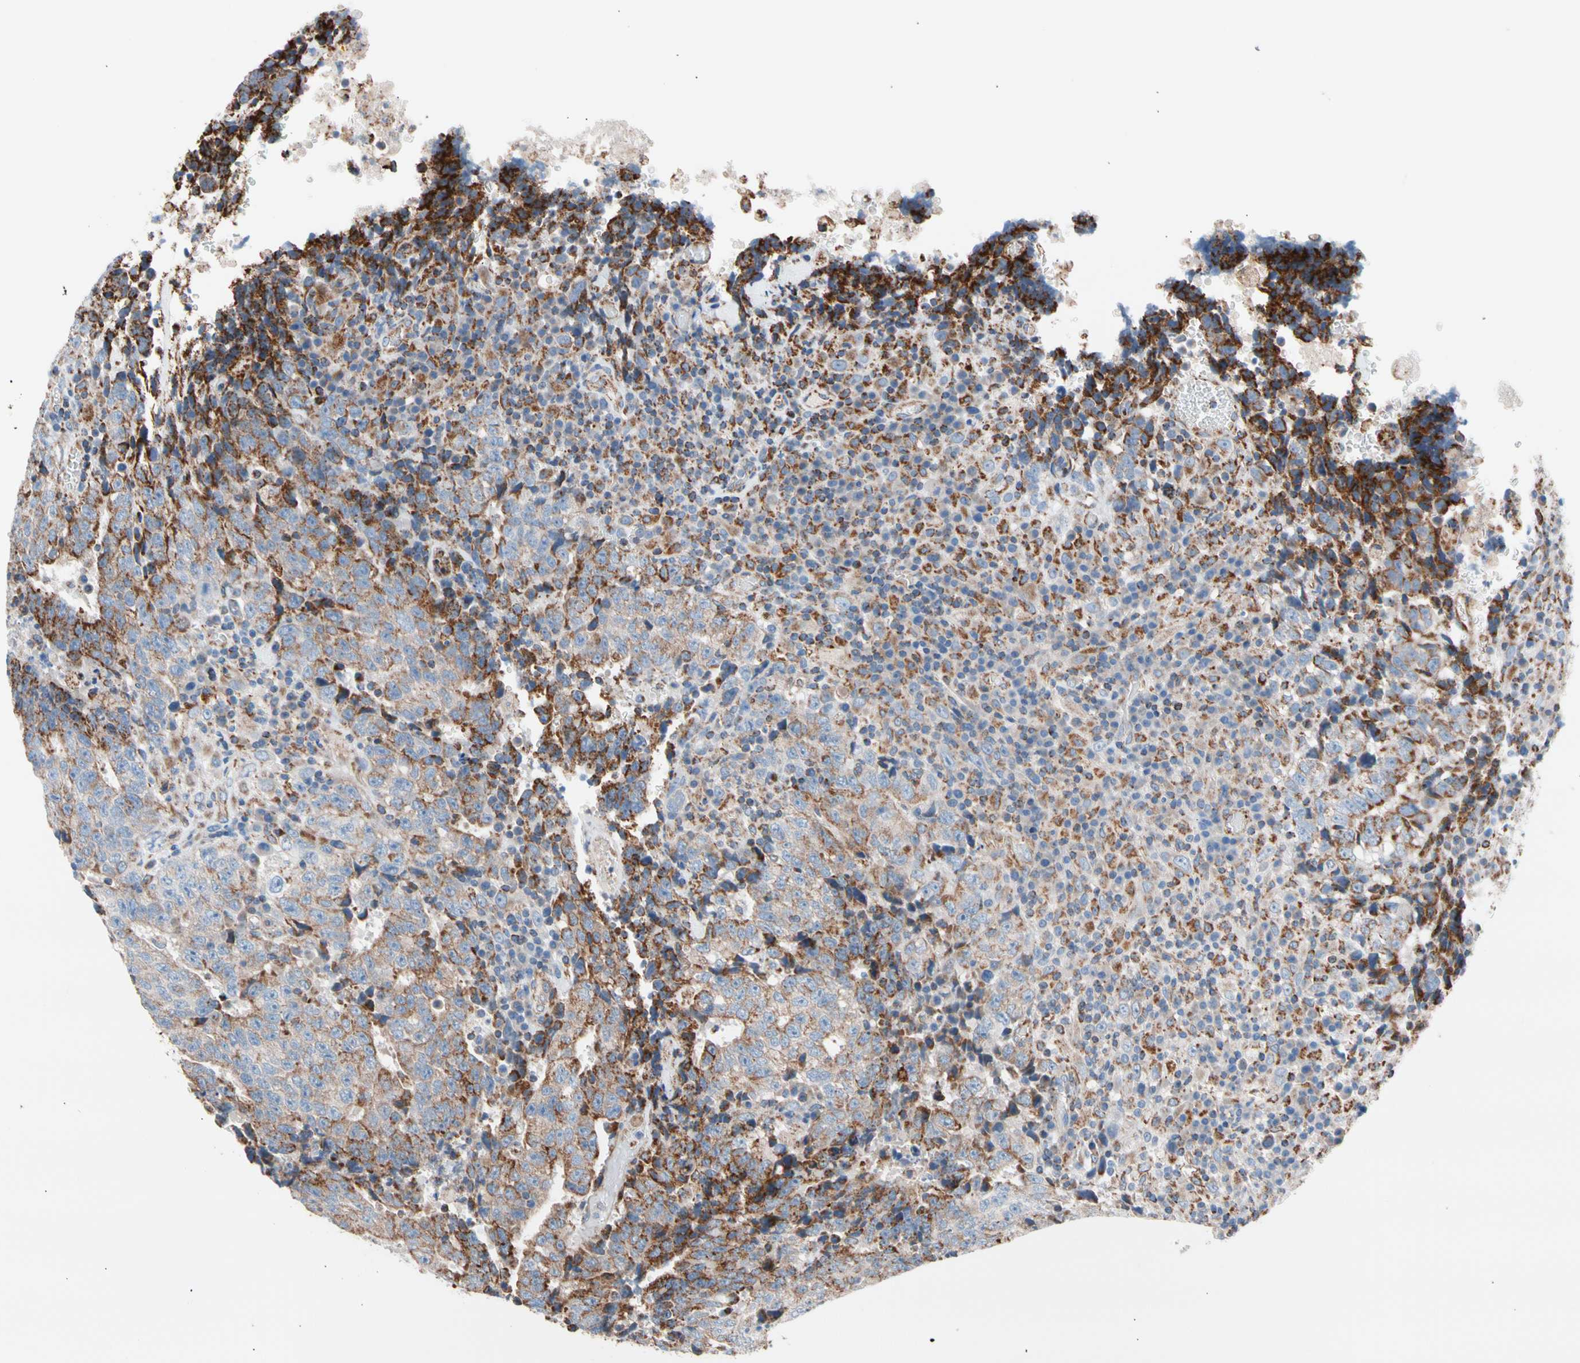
{"staining": {"intensity": "moderate", "quantity": "25%-75%", "location": "cytoplasmic/membranous"}, "tissue": "testis cancer", "cell_type": "Tumor cells", "image_type": "cancer", "snomed": [{"axis": "morphology", "description": "Necrosis, NOS"}, {"axis": "morphology", "description": "Carcinoma, Embryonal, NOS"}, {"axis": "topography", "description": "Testis"}], "caption": "A brown stain labels moderate cytoplasmic/membranous expression of a protein in embryonal carcinoma (testis) tumor cells.", "gene": "HK1", "patient": {"sex": "male", "age": 19}}